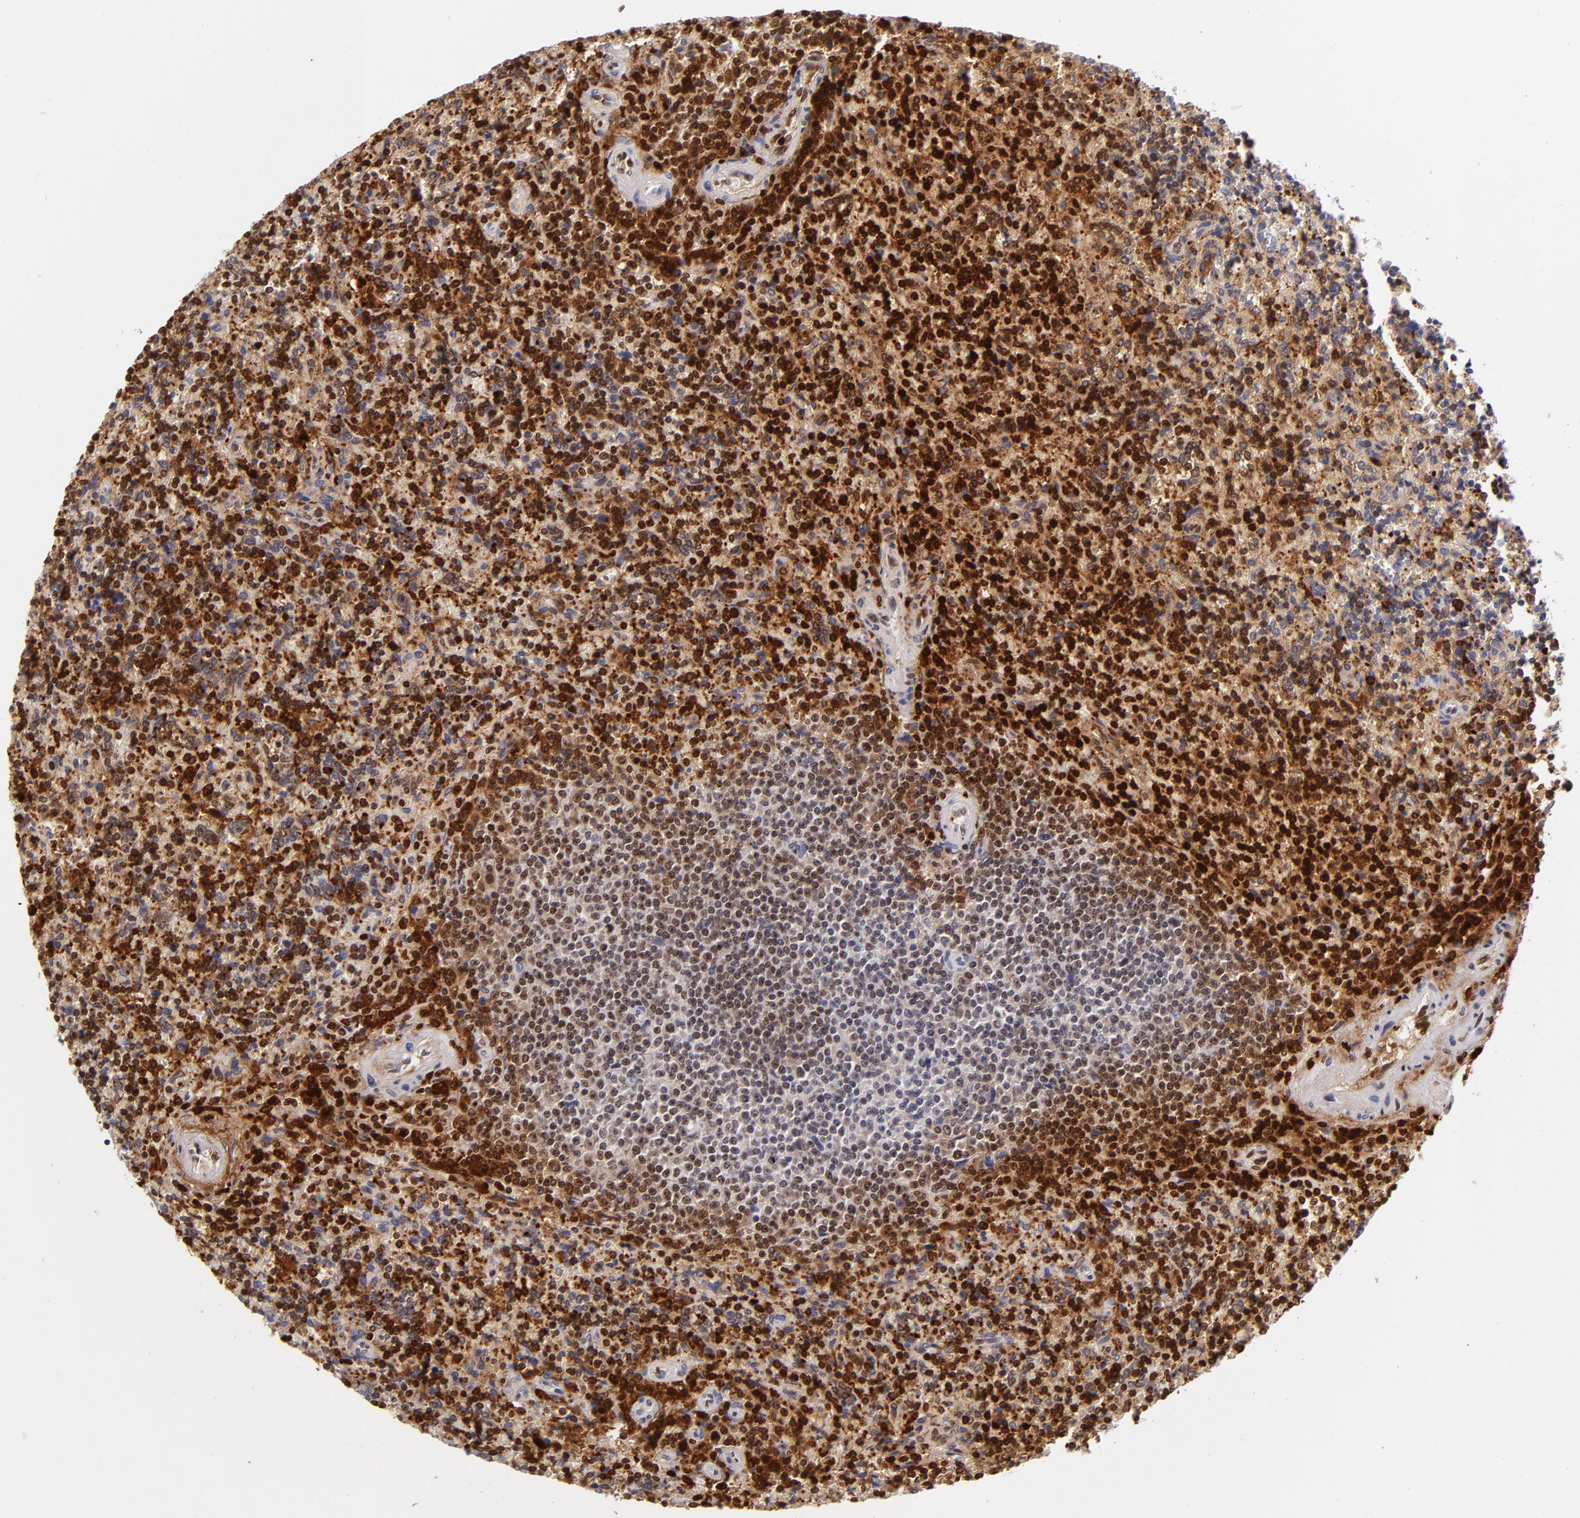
{"staining": {"intensity": "strong", "quantity": "25%-75%", "location": "cytoplasmic/membranous"}, "tissue": "lymphoma", "cell_type": "Tumor cells", "image_type": "cancer", "snomed": [{"axis": "morphology", "description": "Malignant lymphoma, non-Hodgkin's type, Low grade"}, {"axis": "topography", "description": "Spleen"}], "caption": "Lymphoma stained with a brown dye exhibits strong cytoplasmic/membranous positive staining in approximately 25%-75% of tumor cells.", "gene": "GP1BA", "patient": {"sex": "male", "age": 67}}